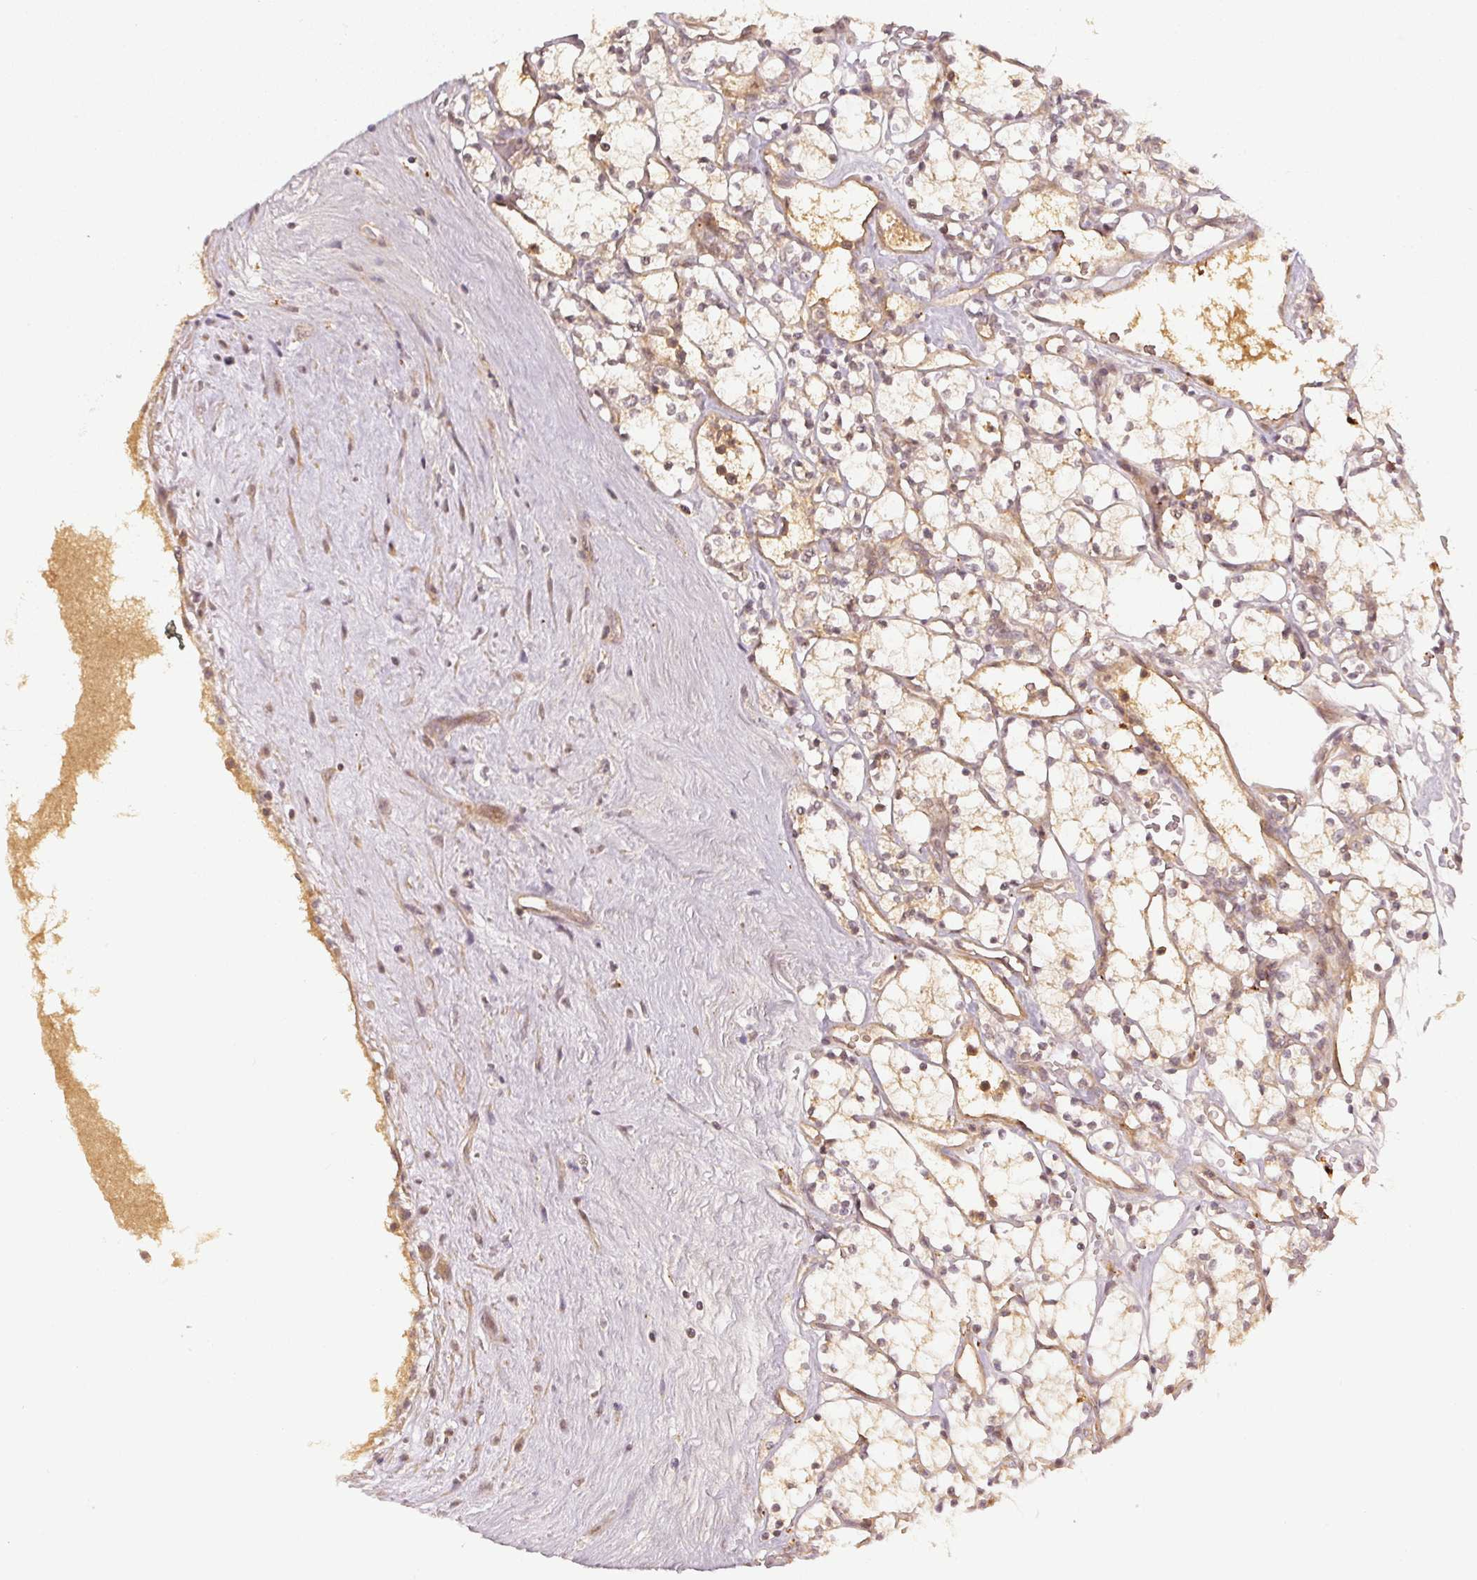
{"staining": {"intensity": "negative", "quantity": "none", "location": "none"}, "tissue": "renal cancer", "cell_type": "Tumor cells", "image_type": "cancer", "snomed": [{"axis": "morphology", "description": "Adenocarcinoma, NOS"}, {"axis": "topography", "description": "Kidney"}], "caption": "Immunohistochemical staining of human renal cancer (adenocarcinoma) exhibits no significant positivity in tumor cells. (Stains: DAB immunohistochemistry with hematoxylin counter stain, Microscopy: brightfield microscopy at high magnification).", "gene": "SERPINE1", "patient": {"sex": "female", "age": 69}}